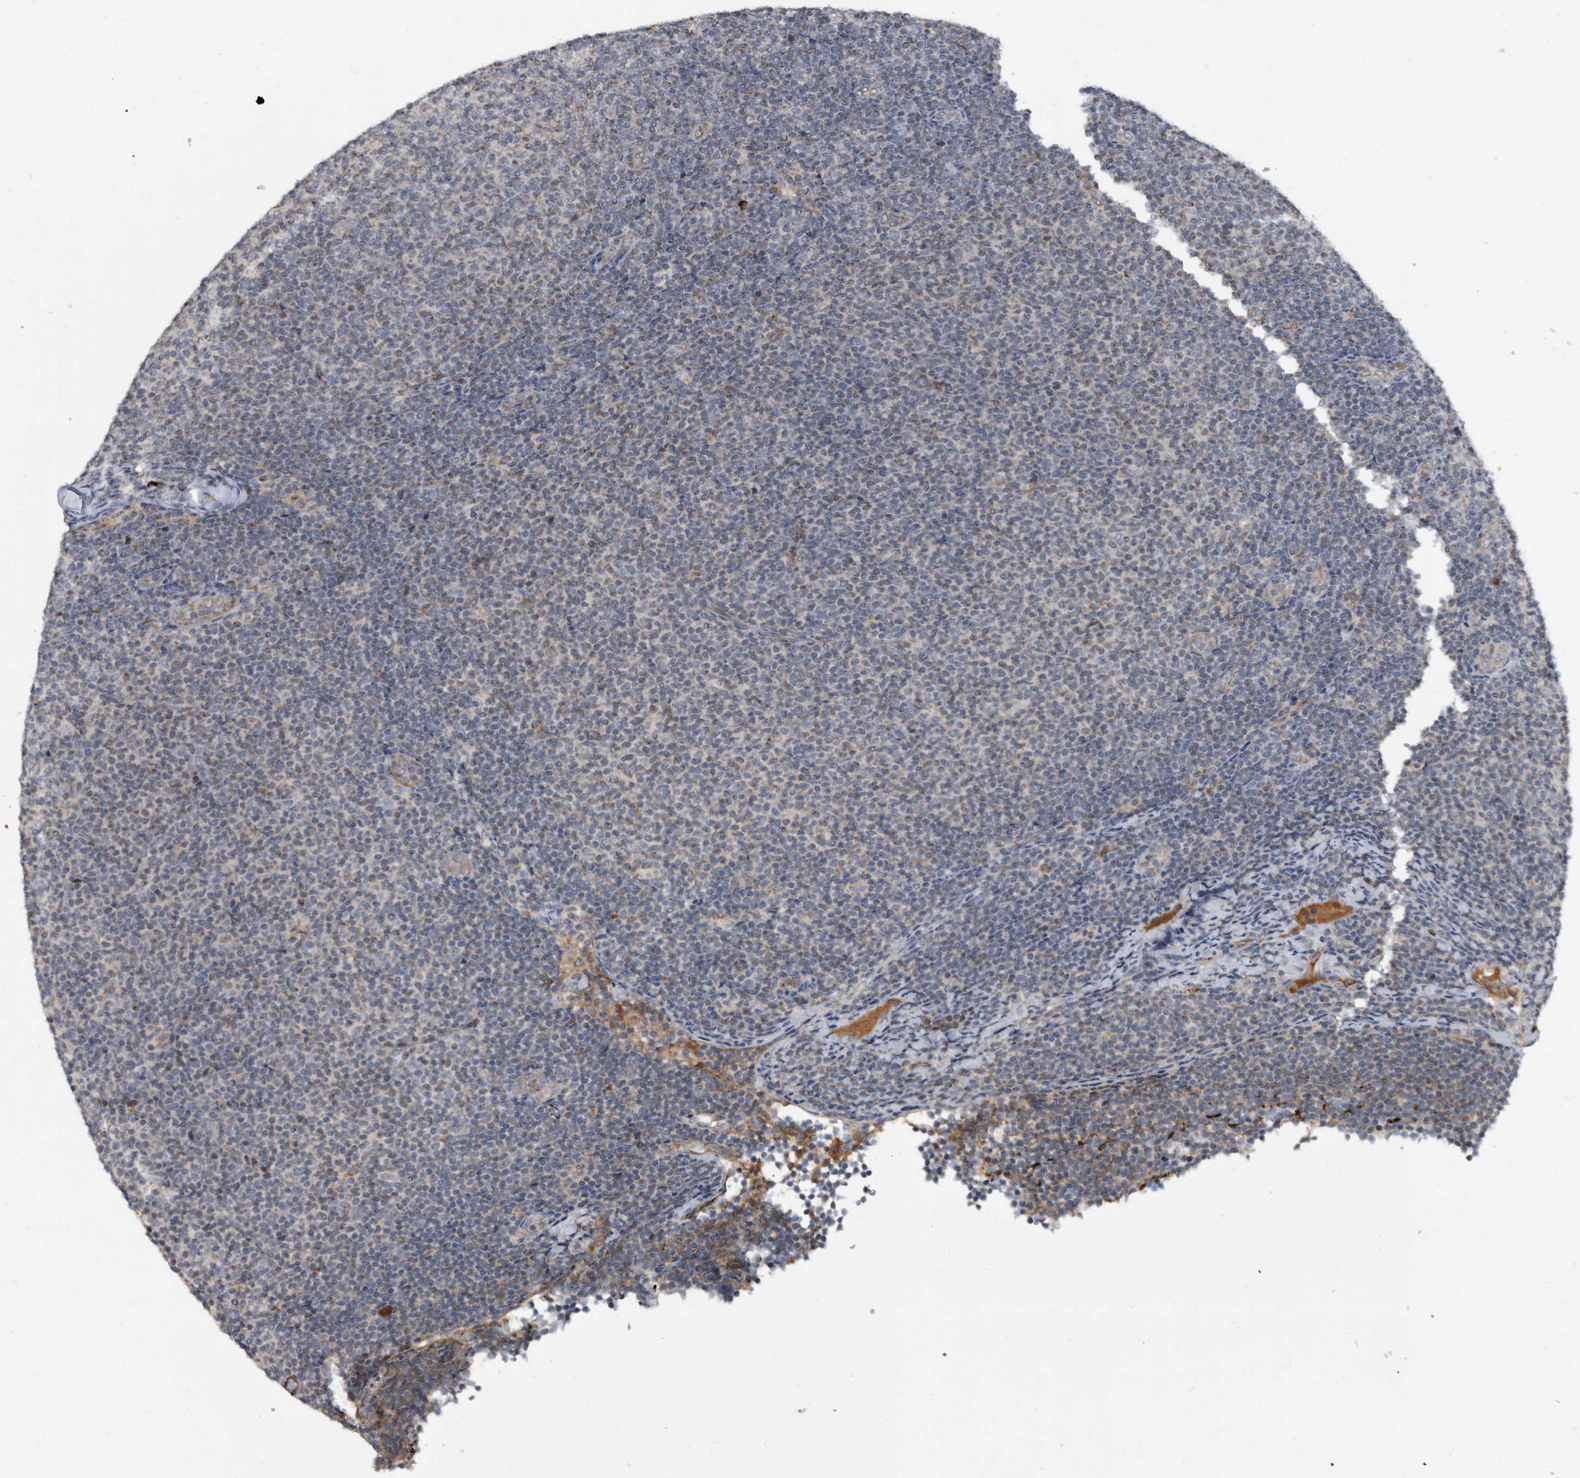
{"staining": {"intensity": "negative", "quantity": "none", "location": "none"}, "tissue": "lymphoma", "cell_type": "Tumor cells", "image_type": "cancer", "snomed": [{"axis": "morphology", "description": "Malignant lymphoma, non-Hodgkin's type, Low grade"}, {"axis": "topography", "description": "Lymph node"}], "caption": "Tumor cells show no significant protein positivity in low-grade malignant lymphoma, non-Hodgkin's type.", "gene": "PI15", "patient": {"sex": "male", "age": 66}}